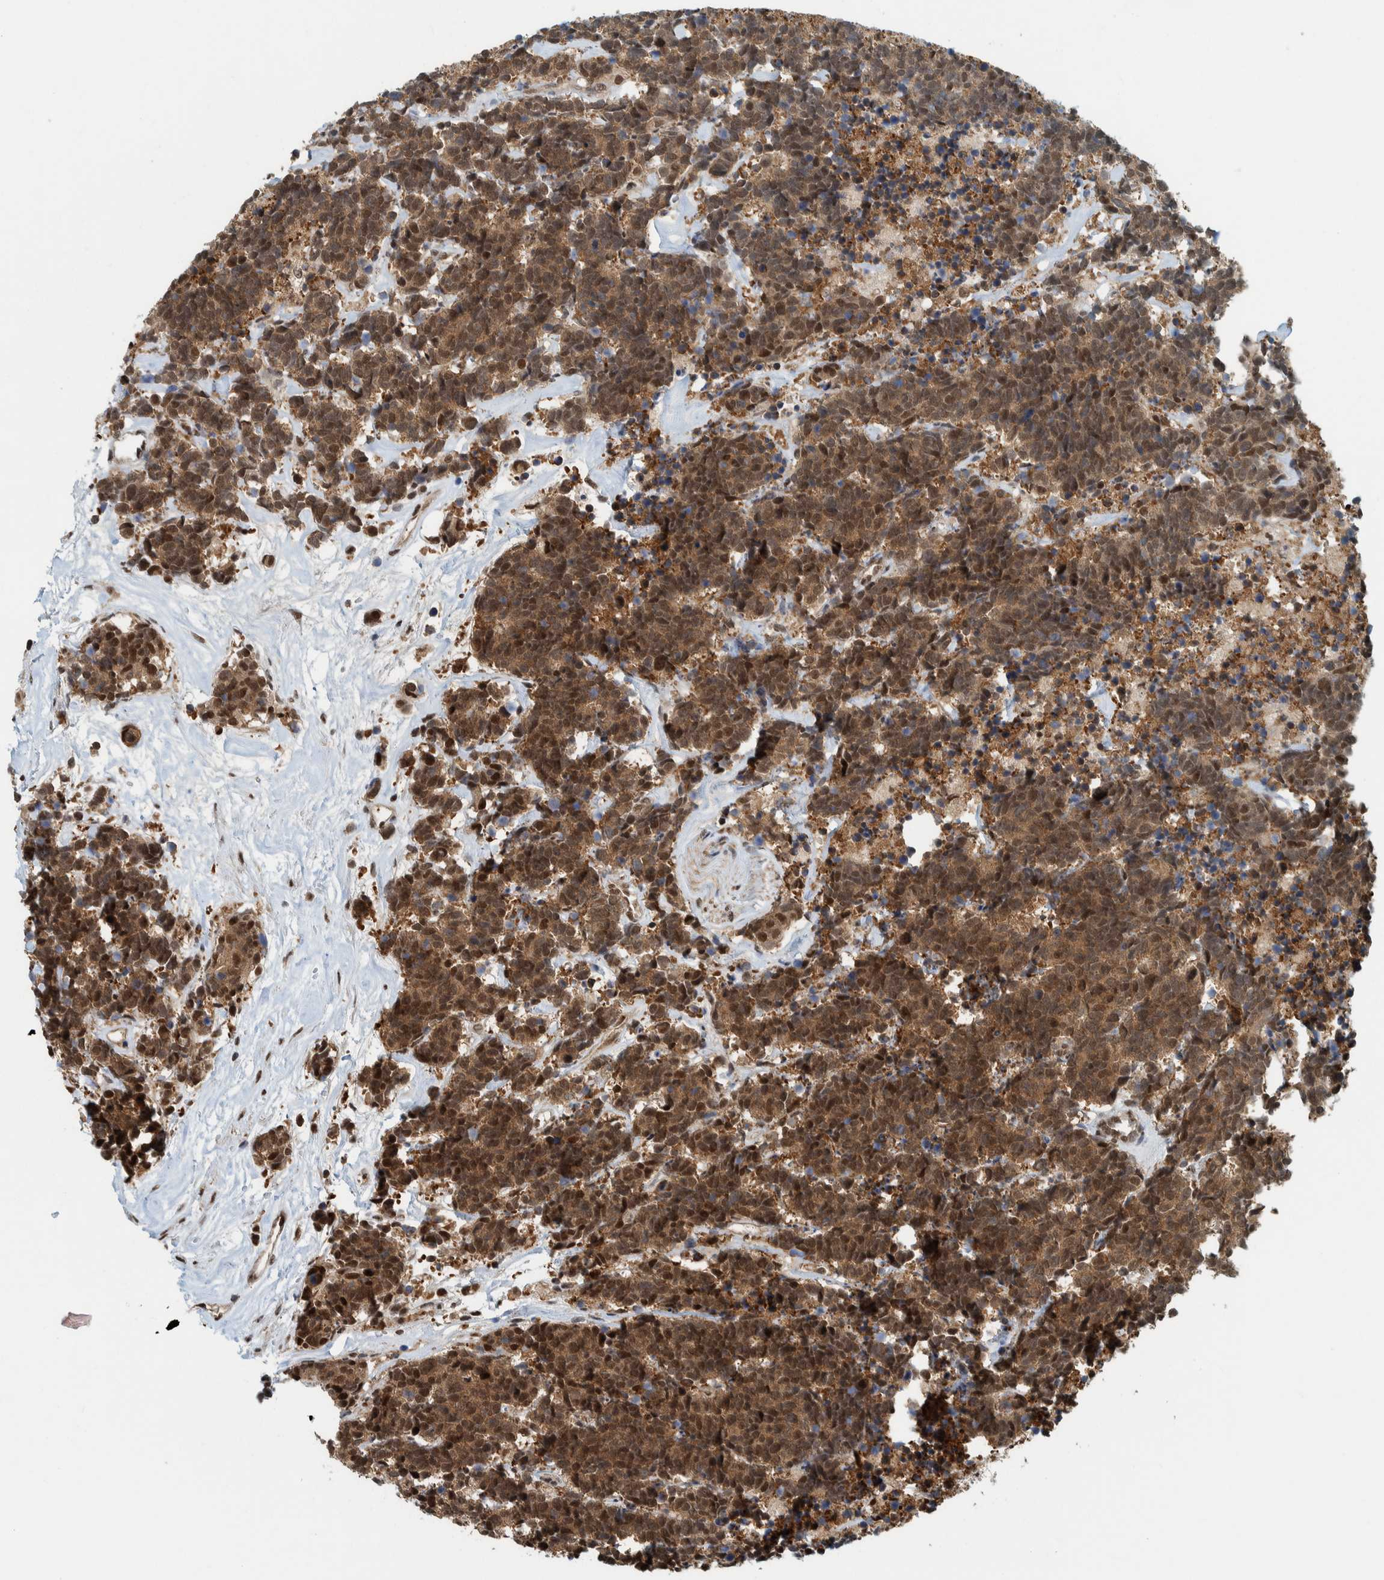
{"staining": {"intensity": "strong", "quantity": ">75%", "location": "cytoplasmic/membranous,nuclear"}, "tissue": "carcinoid", "cell_type": "Tumor cells", "image_type": "cancer", "snomed": [{"axis": "morphology", "description": "Carcinoma, NOS"}, {"axis": "morphology", "description": "Carcinoid, malignant, NOS"}, {"axis": "topography", "description": "Urinary bladder"}], "caption": "This micrograph shows IHC staining of human carcinoid, with high strong cytoplasmic/membranous and nuclear positivity in approximately >75% of tumor cells.", "gene": "COPS3", "patient": {"sex": "male", "age": 57}}